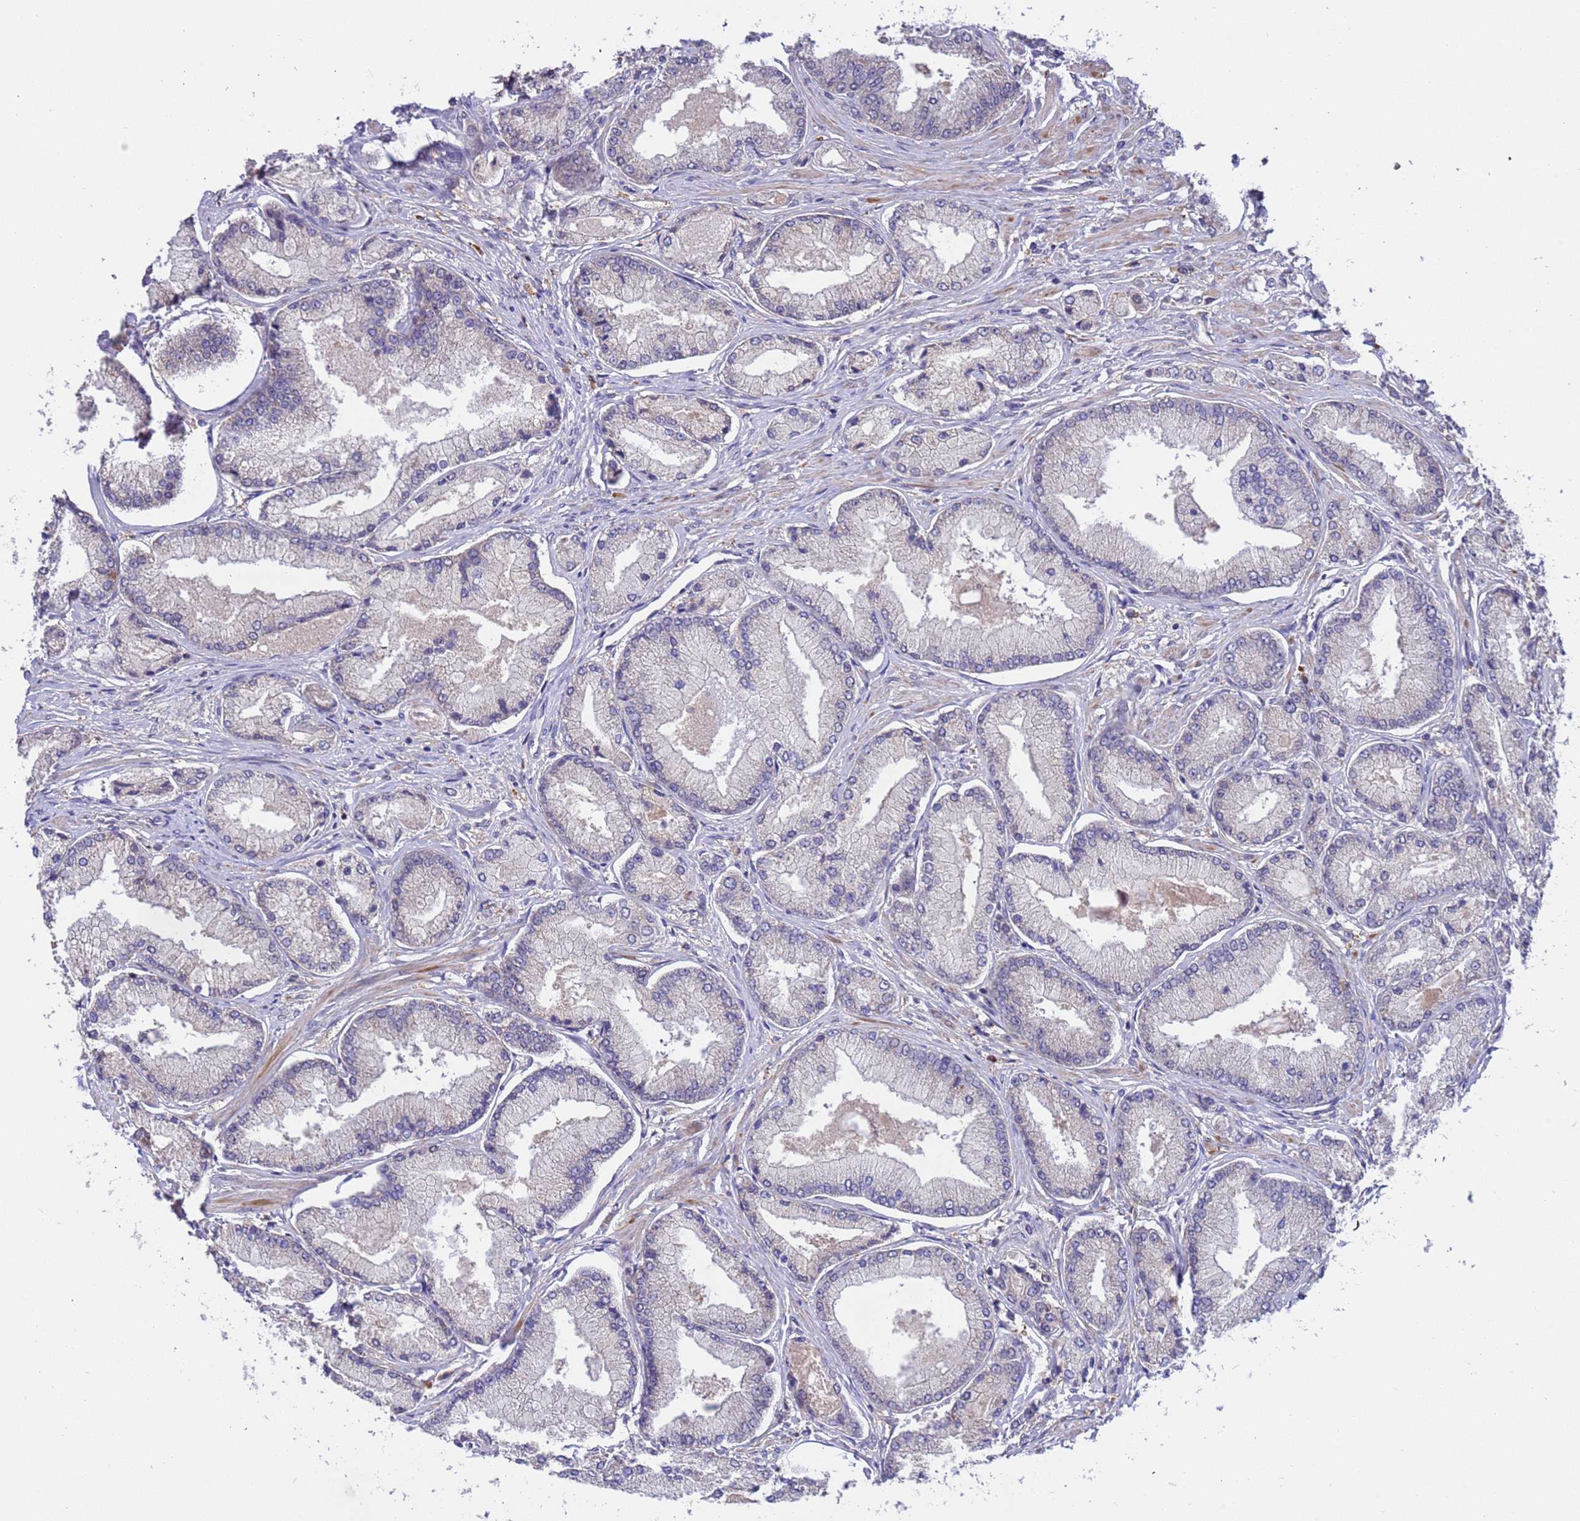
{"staining": {"intensity": "negative", "quantity": "none", "location": "none"}, "tissue": "prostate cancer", "cell_type": "Tumor cells", "image_type": "cancer", "snomed": [{"axis": "morphology", "description": "Adenocarcinoma, Low grade"}, {"axis": "topography", "description": "Prostate"}], "caption": "A micrograph of human low-grade adenocarcinoma (prostate) is negative for staining in tumor cells.", "gene": "AMPD3", "patient": {"sex": "male", "age": 74}}